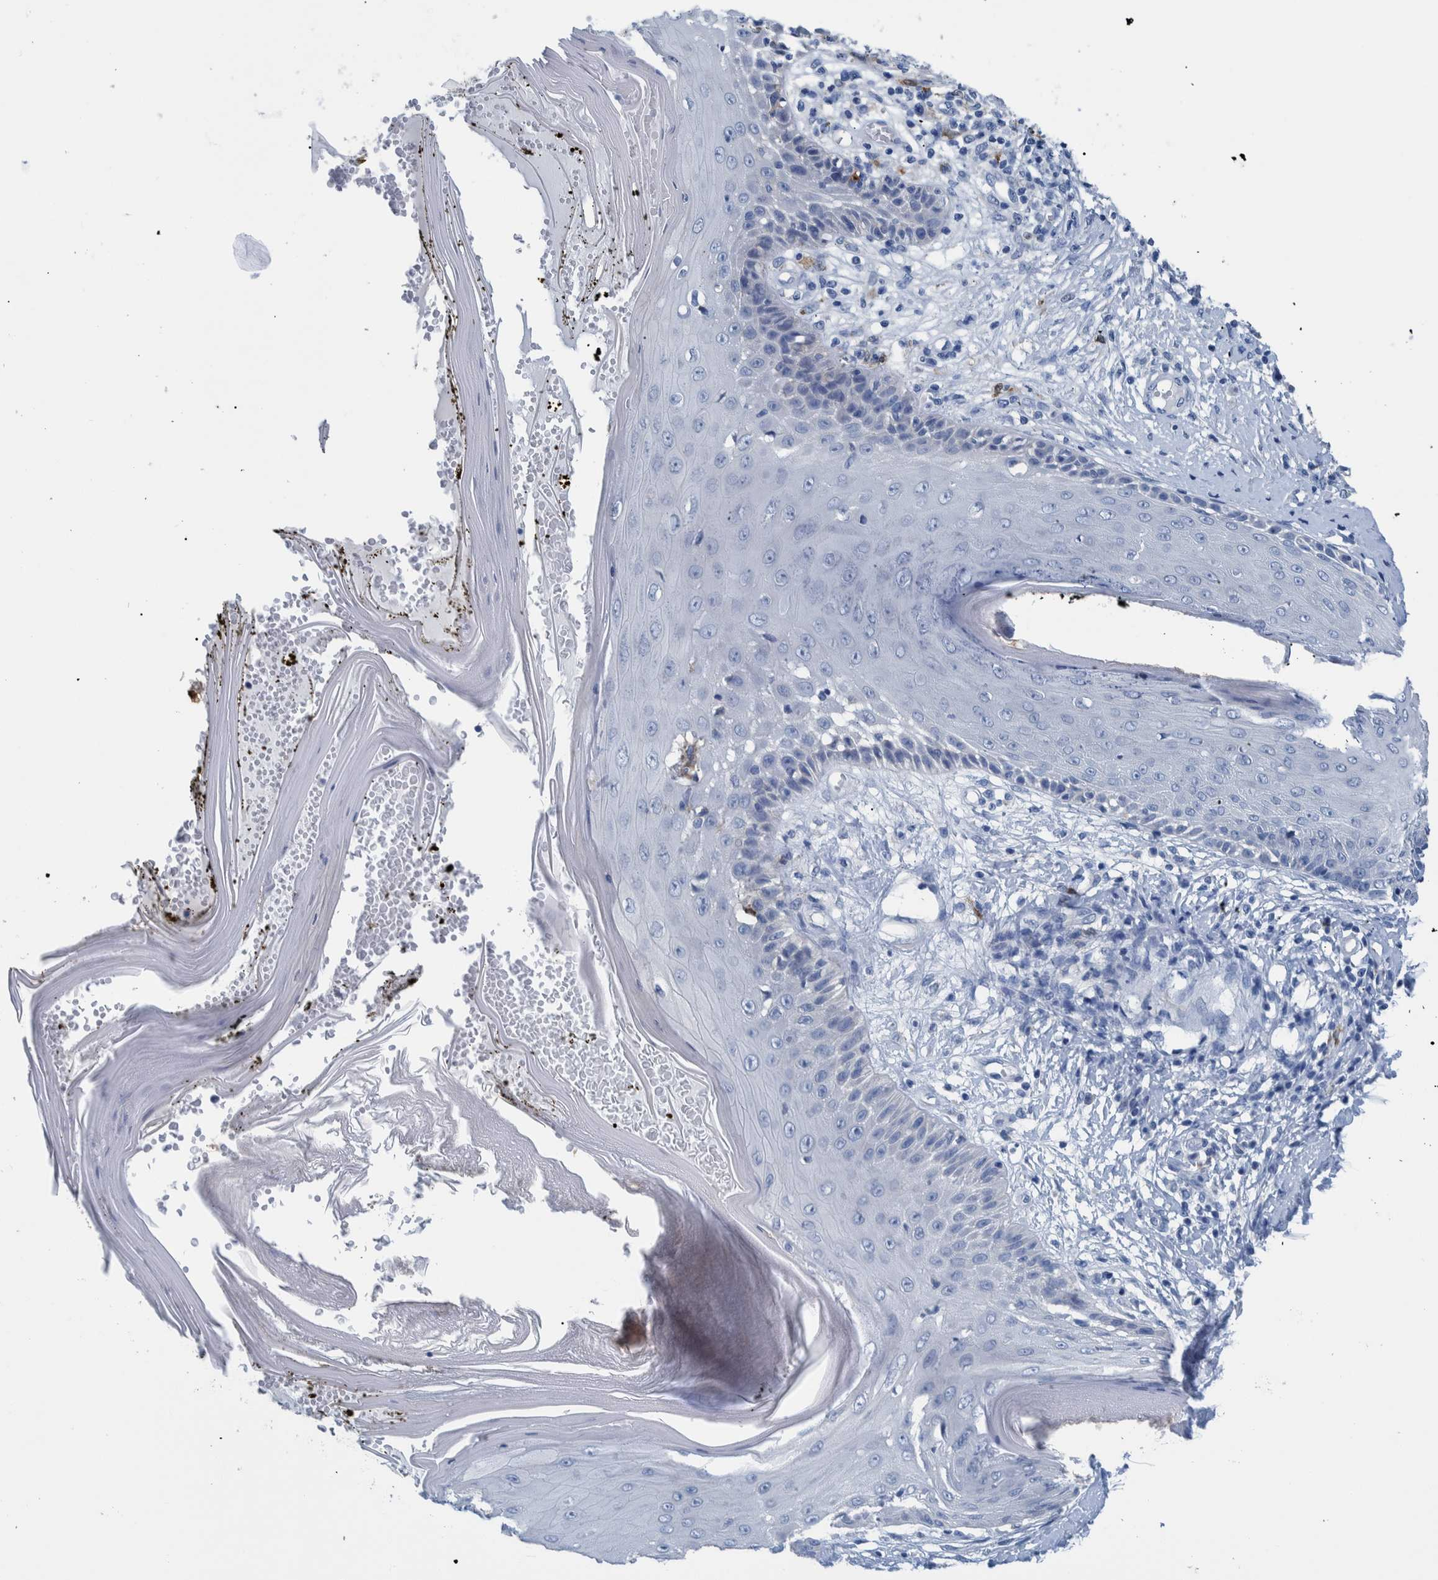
{"staining": {"intensity": "negative", "quantity": "none", "location": "none"}, "tissue": "skin", "cell_type": "Fibroblasts", "image_type": "normal", "snomed": [{"axis": "morphology", "description": "Normal tissue, NOS"}, {"axis": "topography", "description": "Skin"}, {"axis": "topography", "description": "Peripheral nerve tissue"}], "caption": "This is an IHC histopathology image of unremarkable skin. There is no expression in fibroblasts.", "gene": "IDO1", "patient": {"sex": "male", "age": 24}}